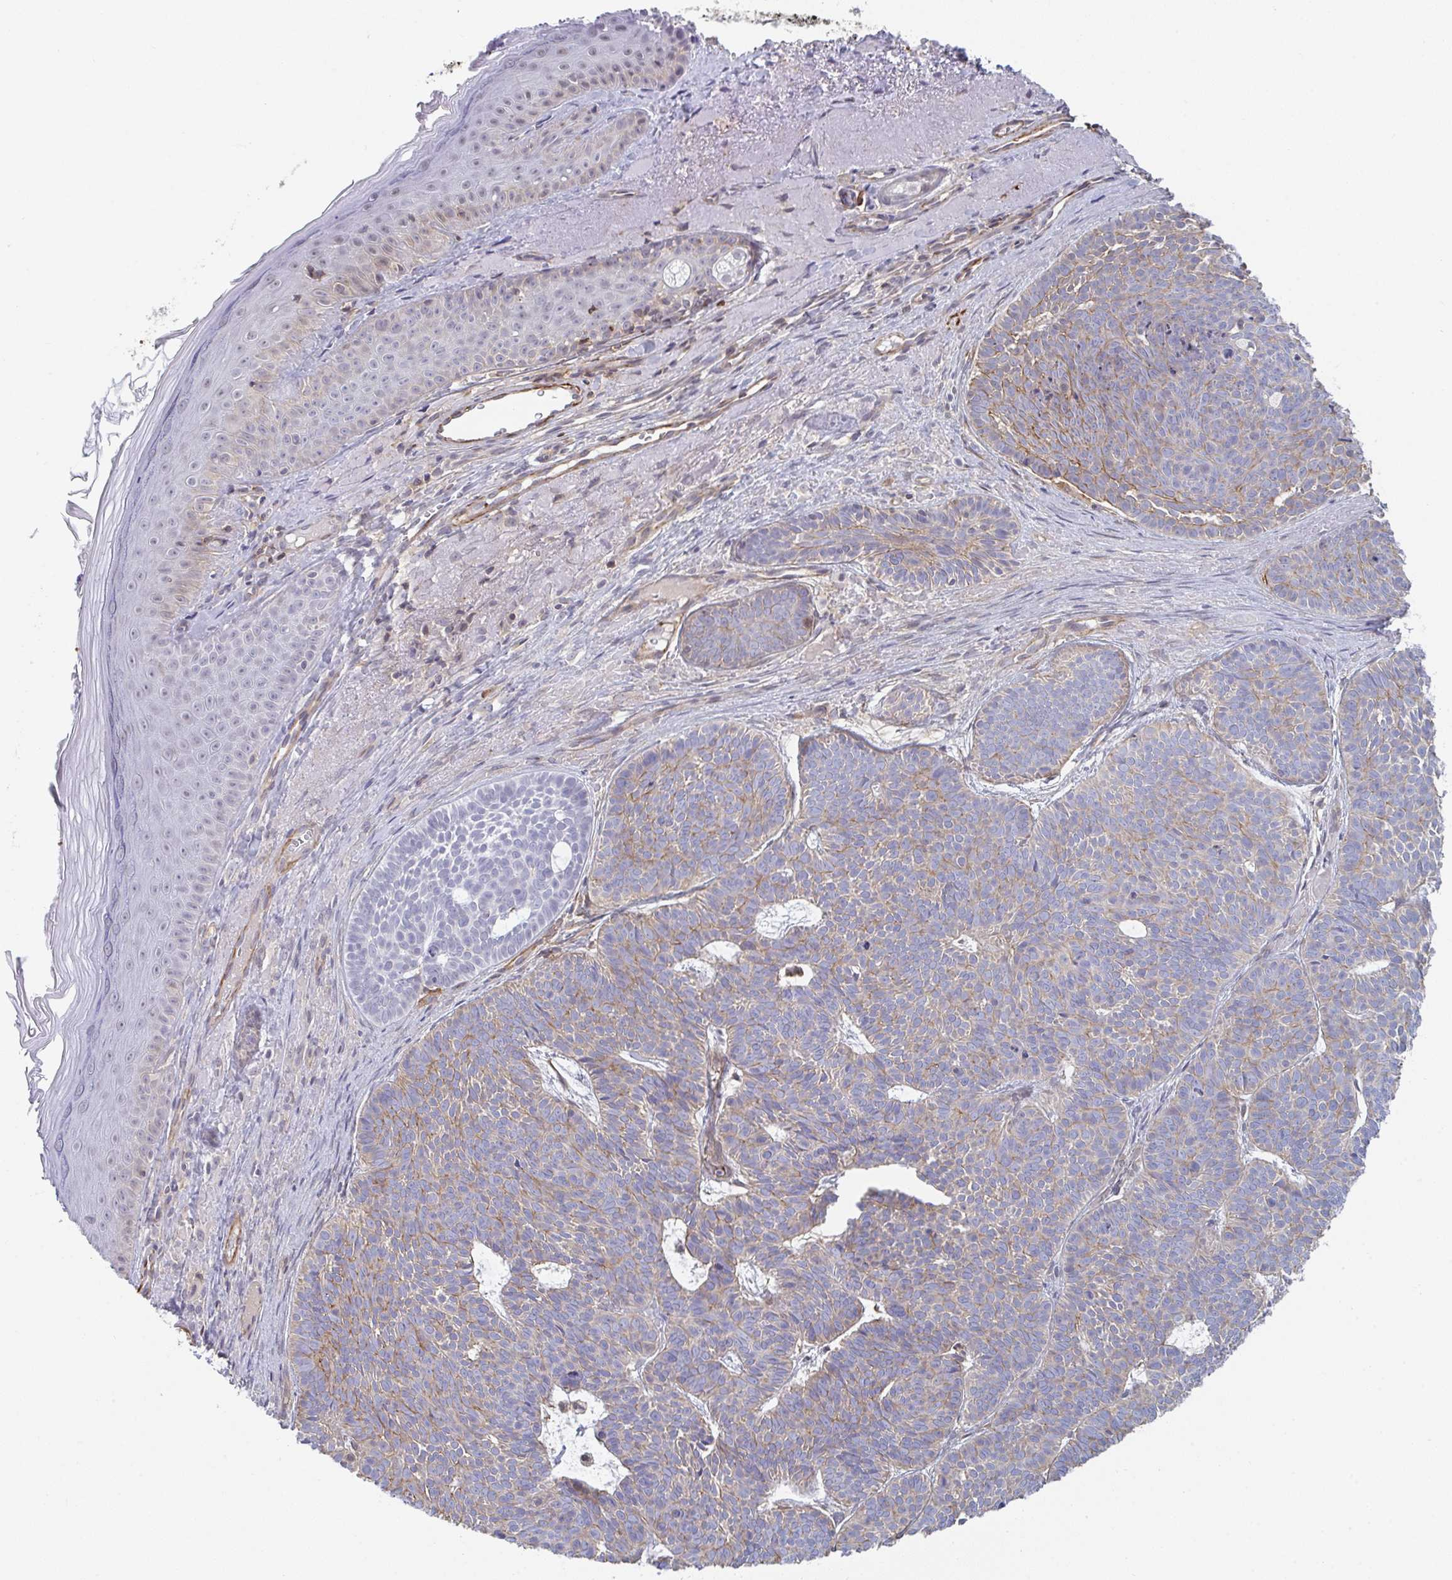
{"staining": {"intensity": "weak", "quantity": "25%-75%", "location": "cytoplasmic/membranous"}, "tissue": "skin cancer", "cell_type": "Tumor cells", "image_type": "cancer", "snomed": [{"axis": "morphology", "description": "Basal cell carcinoma"}, {"axis": "topography", "description": "Skin"}], "caption": "Weak cytoplasmic/membranous expression is seen in about 25%-75% of tumor cells in skin cancer. (Stains: DAB in brown, nuclei in blue, Microscopy: brightfield microscopy at high magnification).", "gene": "NEURL4", "patient": {"sex": "male", "age": 81}}